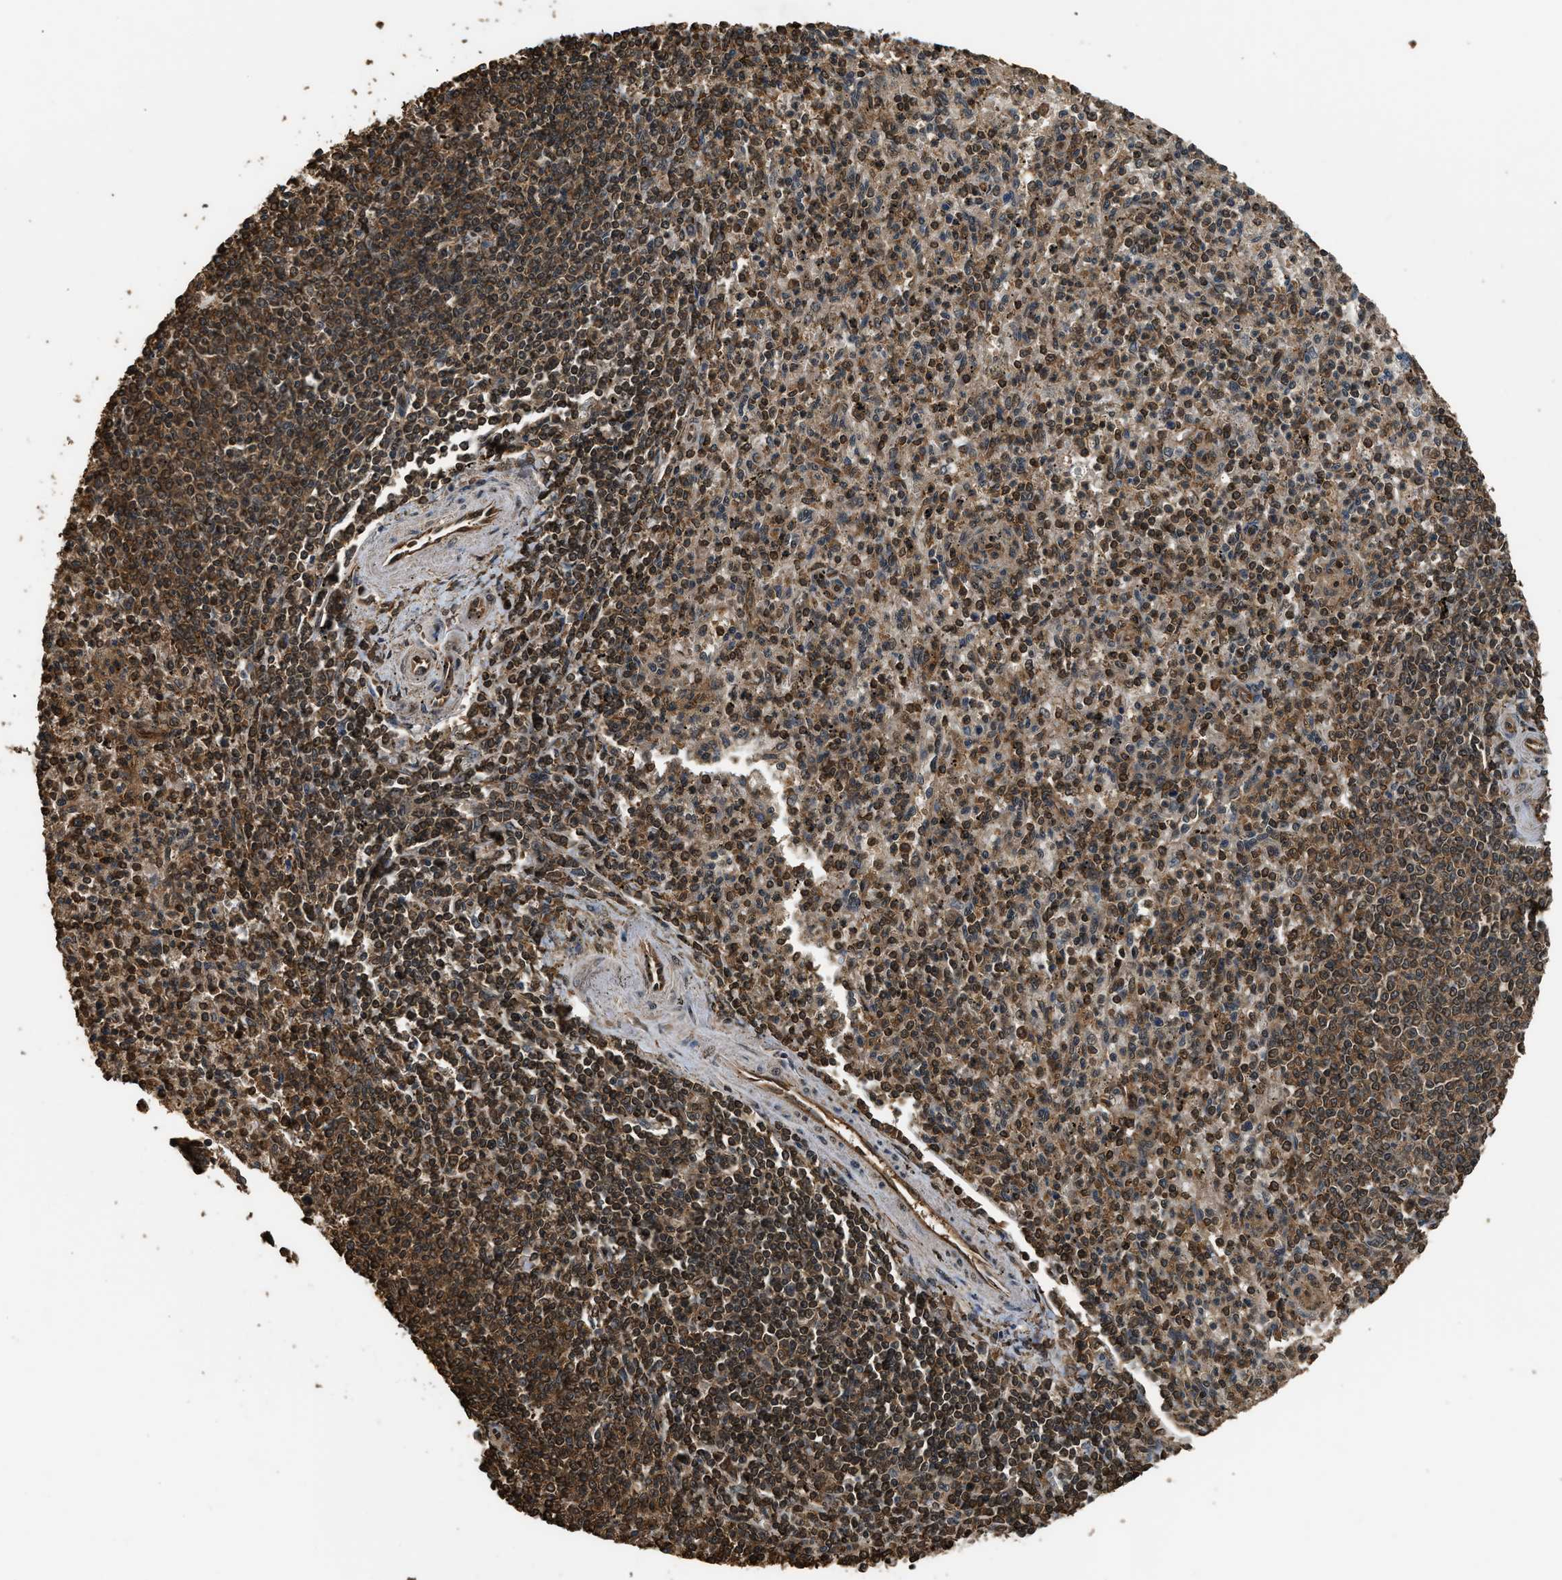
{"staining": {"intensity": "strong", "quantity": ">75%", "location": "cytoplasmic/membranous,nuclear"}, "tissue": "spleen", "cell_type": "Cells in red pulp", "image_type": "normal", "snomed": [{"axis": "morphology", "description": "Normal tissue, NOS"}, {"axis": "topography", "description": "Spleen"}], "caption": "Immunohistochemical staining of normal human spleen displays >75% levels of strong cytoplasmic/membranous,nuclear protein staining in approximately >75% of cells in red pulp. Nuclei are stained in blue.", "gene": "MYBL2", "patient": {"sex": "male", "age": 72}}